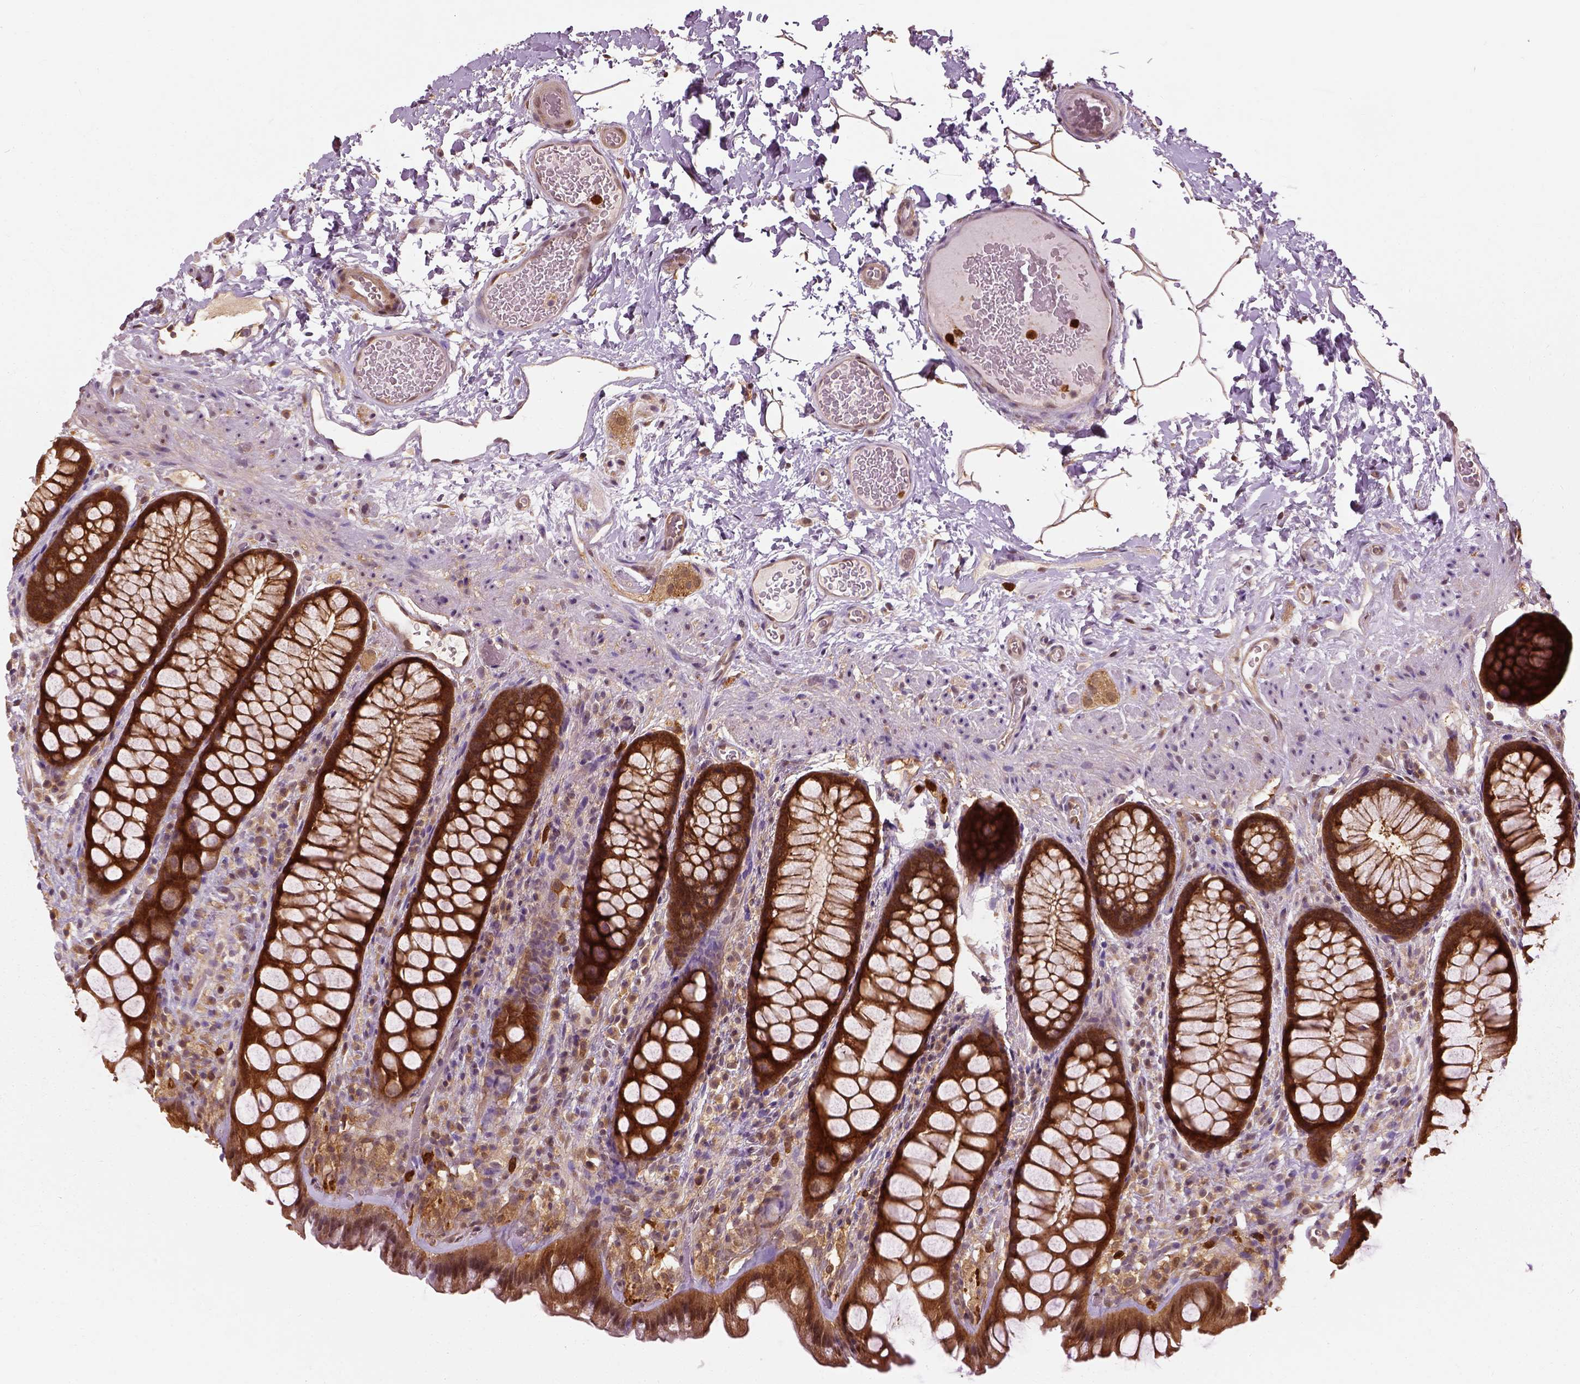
{"staining": {"intensity": "strong", "quantity": ">75%", "location": "cytoplasmic/membranous"}, "tissue": "rectum", "cell_type": "Glandular cells", "image_type": "normal", "snomed": [{"axis": "morphology", "description": "Normal tissue, NOS"}, {"axis": "topography", "description": "Rectum"}], "caption": "Protein staining of normal rectum exhibits strong cytoplasmic/membranous positivity in approximately >75% of glandular cells.", "gene": "GPI", "patient": {"sex": "female", "age": 62}}